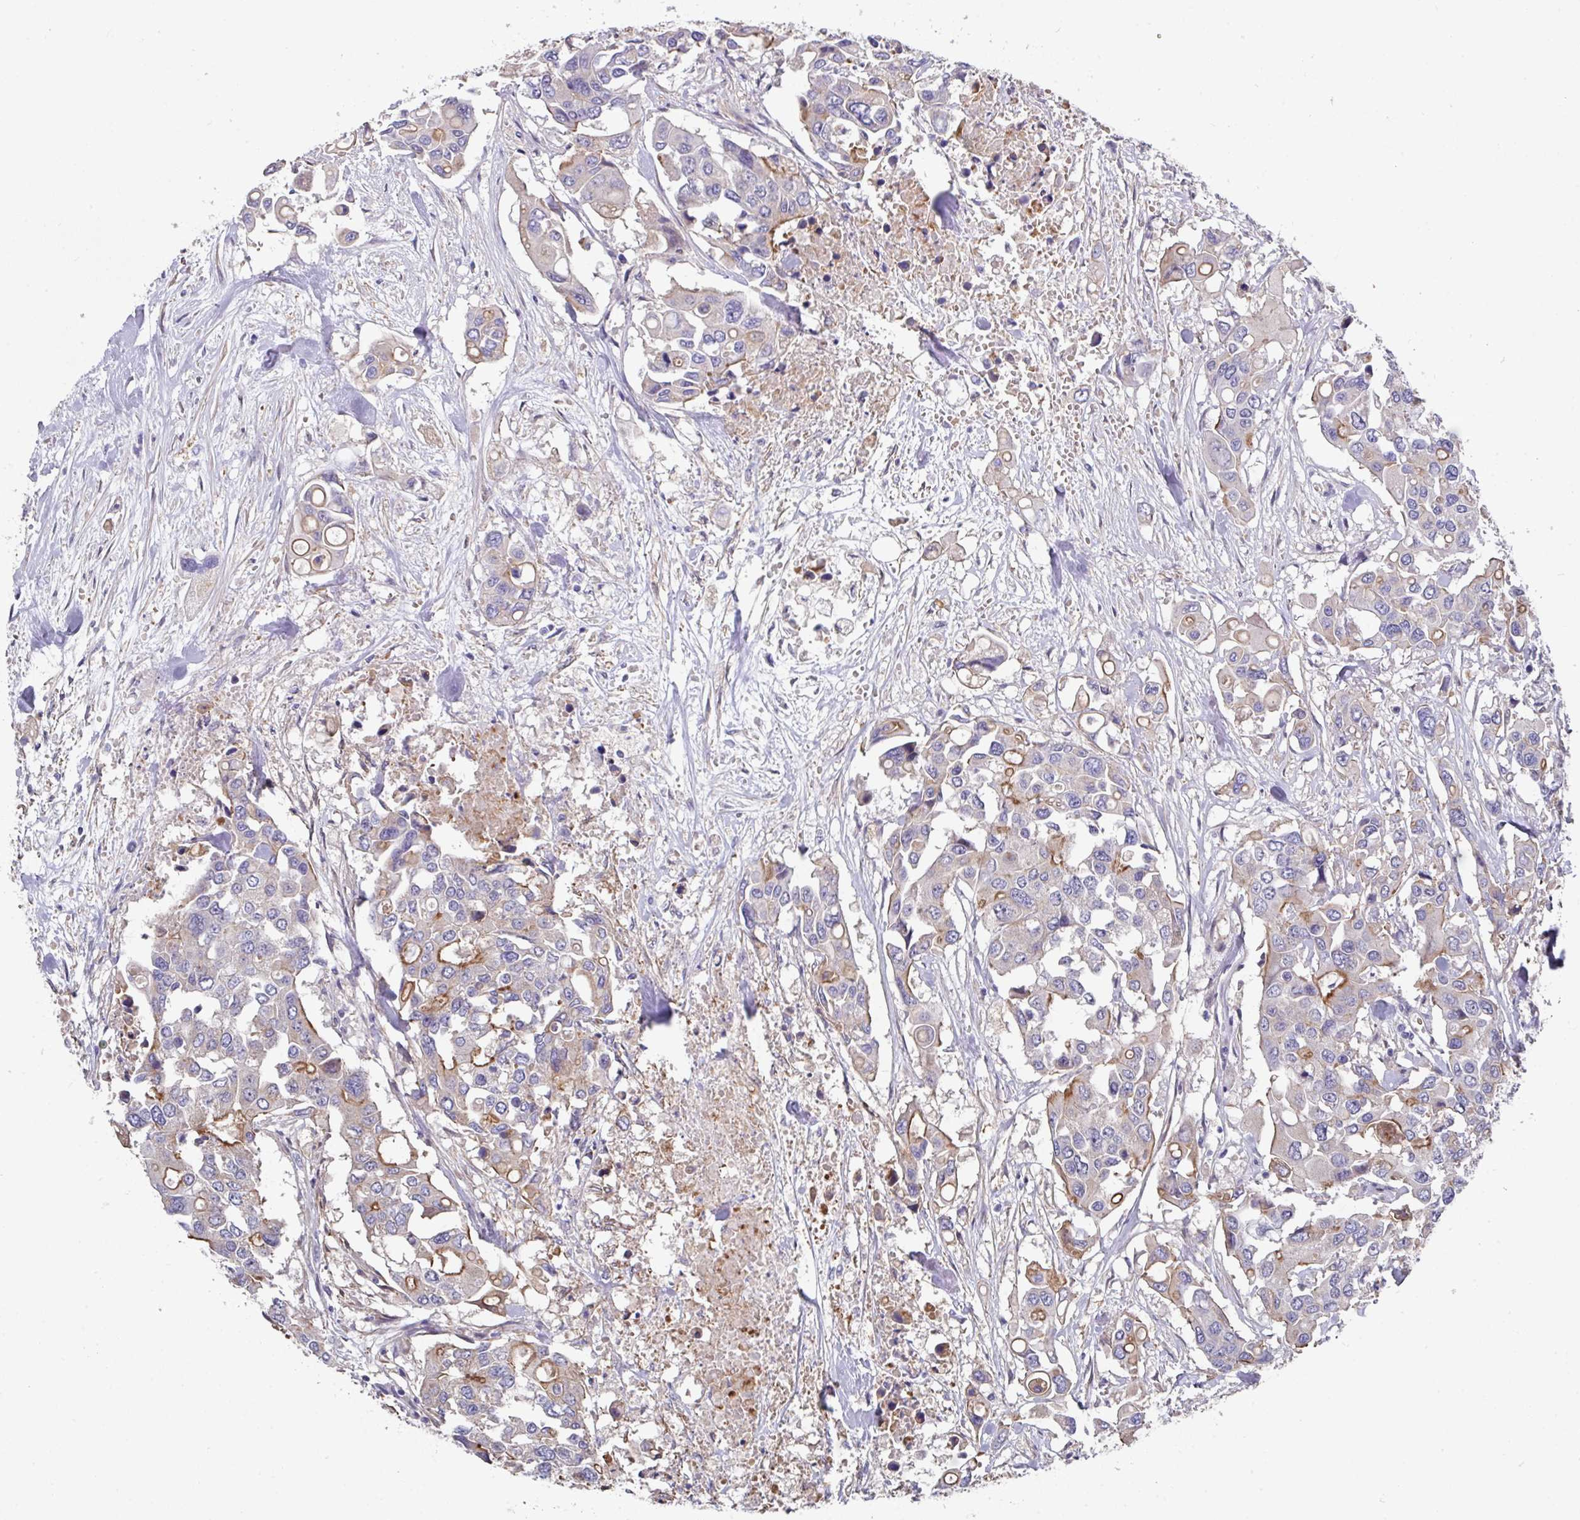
{"staining": {"intensity": "moderate", "quantity": "25%-75%", "location": "cytoplasmic/membranous"}, "tissue": "colorectal cancer", "cell_type": "Tumor cells", "image_type": "cancer", "snomed": [{"axis": "morphology", "description": "Adenocarcinoma, NOS"}, {"axis": "topography", "description": "Colon"}], "caption": "The histopathology image exhibits immunohistochemical staining of adenocarcinoma (colorectal). There is moderate cytoplasmic/membranous positivity is identified in about 25%-75% of tumor cells.", "gene": "PRR5", "patient": {"sex": "male", "age": 77}}